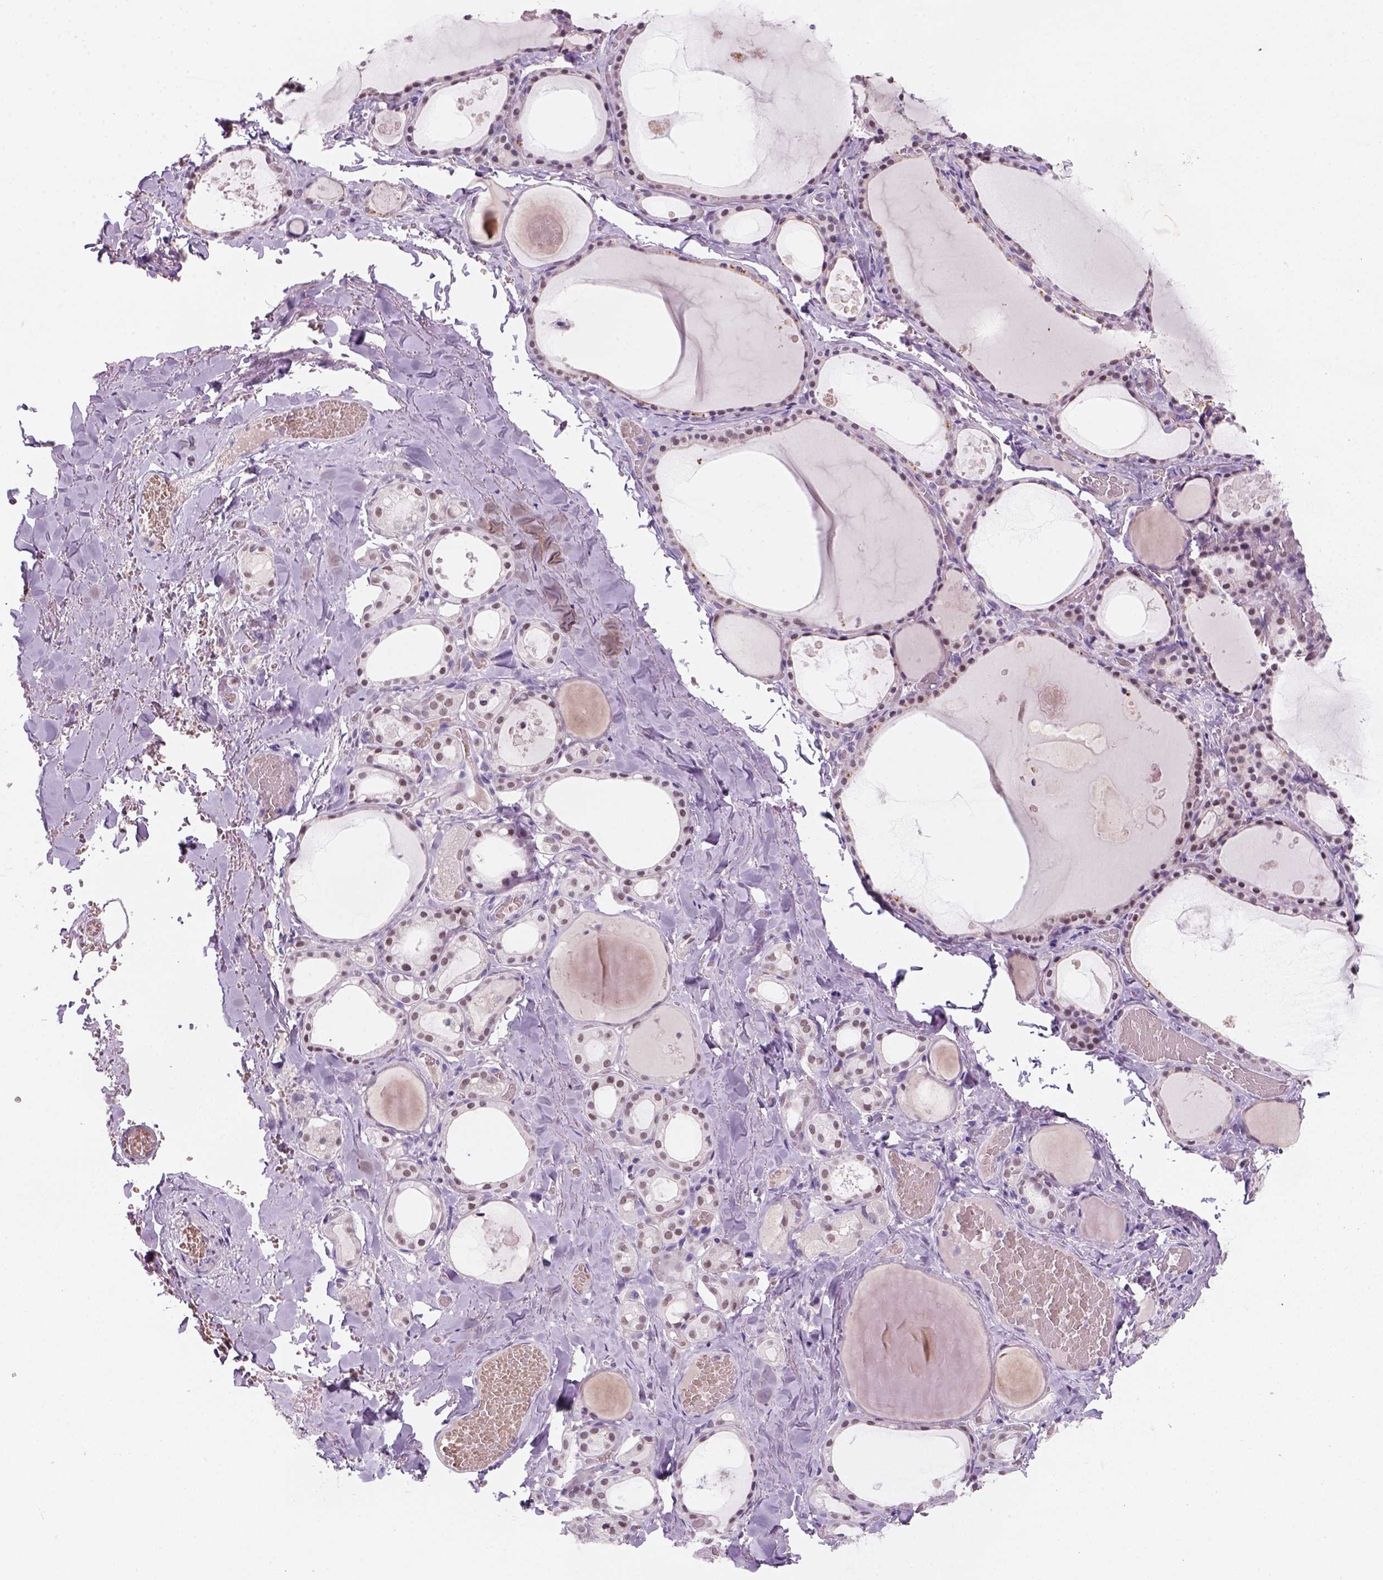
{"staining": {"intensity": "moderate", "quantity": "25%-75%", "location": "nuclear"}, "tissue": "thyroid gland", "cell_type": "Glandular cells", "image_type": "normal", "snomed": [{"axis": "morphology", "description": "Normal tissue, NOS"}, {"axis": "topography", "description": "Thyroid gland"}], "caption": "Immunohistochemical staining of benign thyroid gland demonstrates moderate nuclear protein staining in approximately 25%-75% of glandular cells.", "gene": "ZMAT4", "patient": {"sex": "male", "age": 56}}